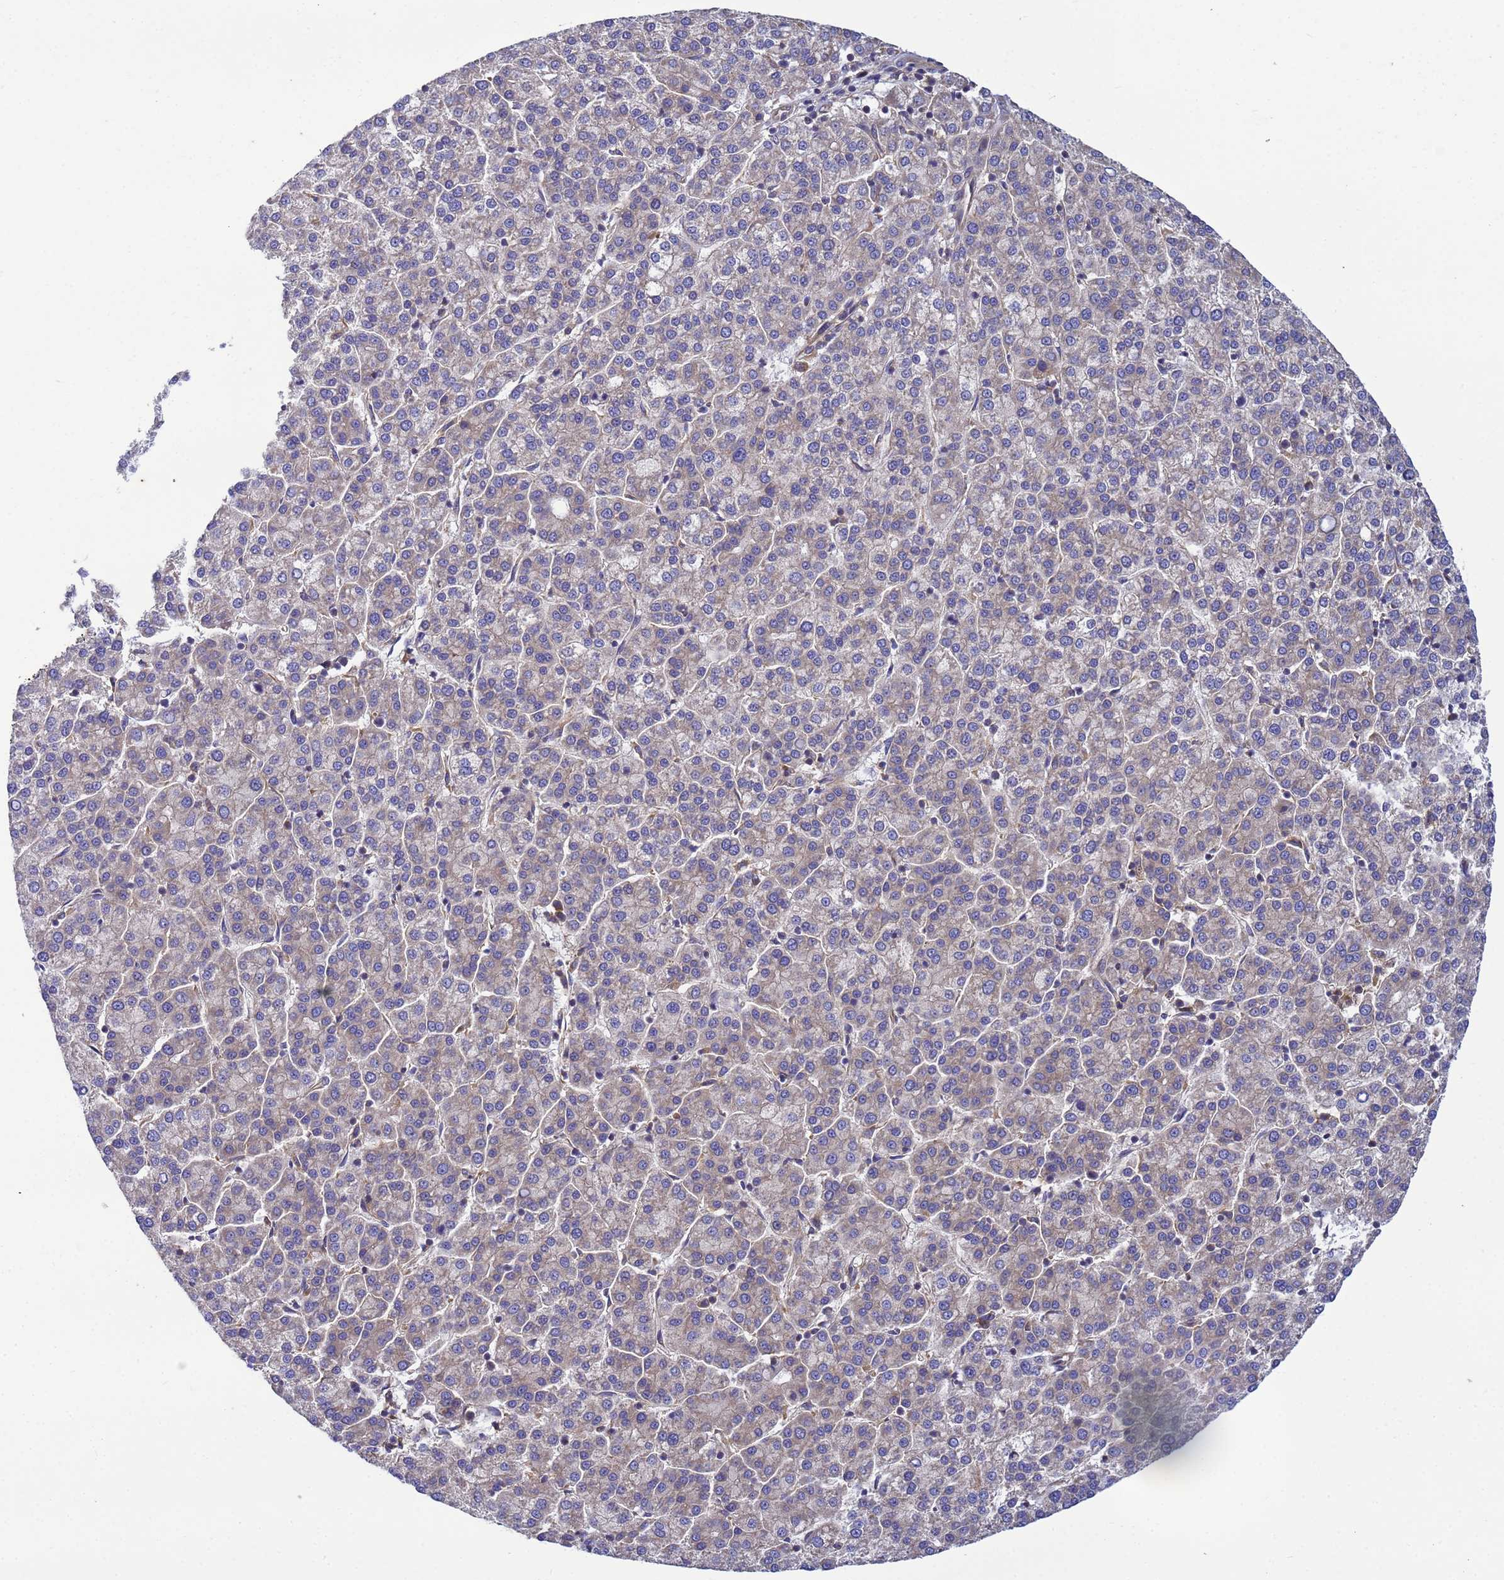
{"staining": {"intensity": "weak", "quantity": "<25%", "location": "cytoplasmic/membranous"}, "tissue": "liver cancer", "cell_type": "Tumor cells", "image_type": "cancer", "snomed": [{"axis": "morphology", "description": "Carcinoma, Hepatocellular, NOS"}, {"axis": "topography", "description": "Liver"}], "caption": "Liver cancer (hepatocellular carcinoma) was stained to show a protein in brown. There is no significant staining in tumor cells.", "gene": "BECN1", "patient": {"sex": "female", "age": 58}}